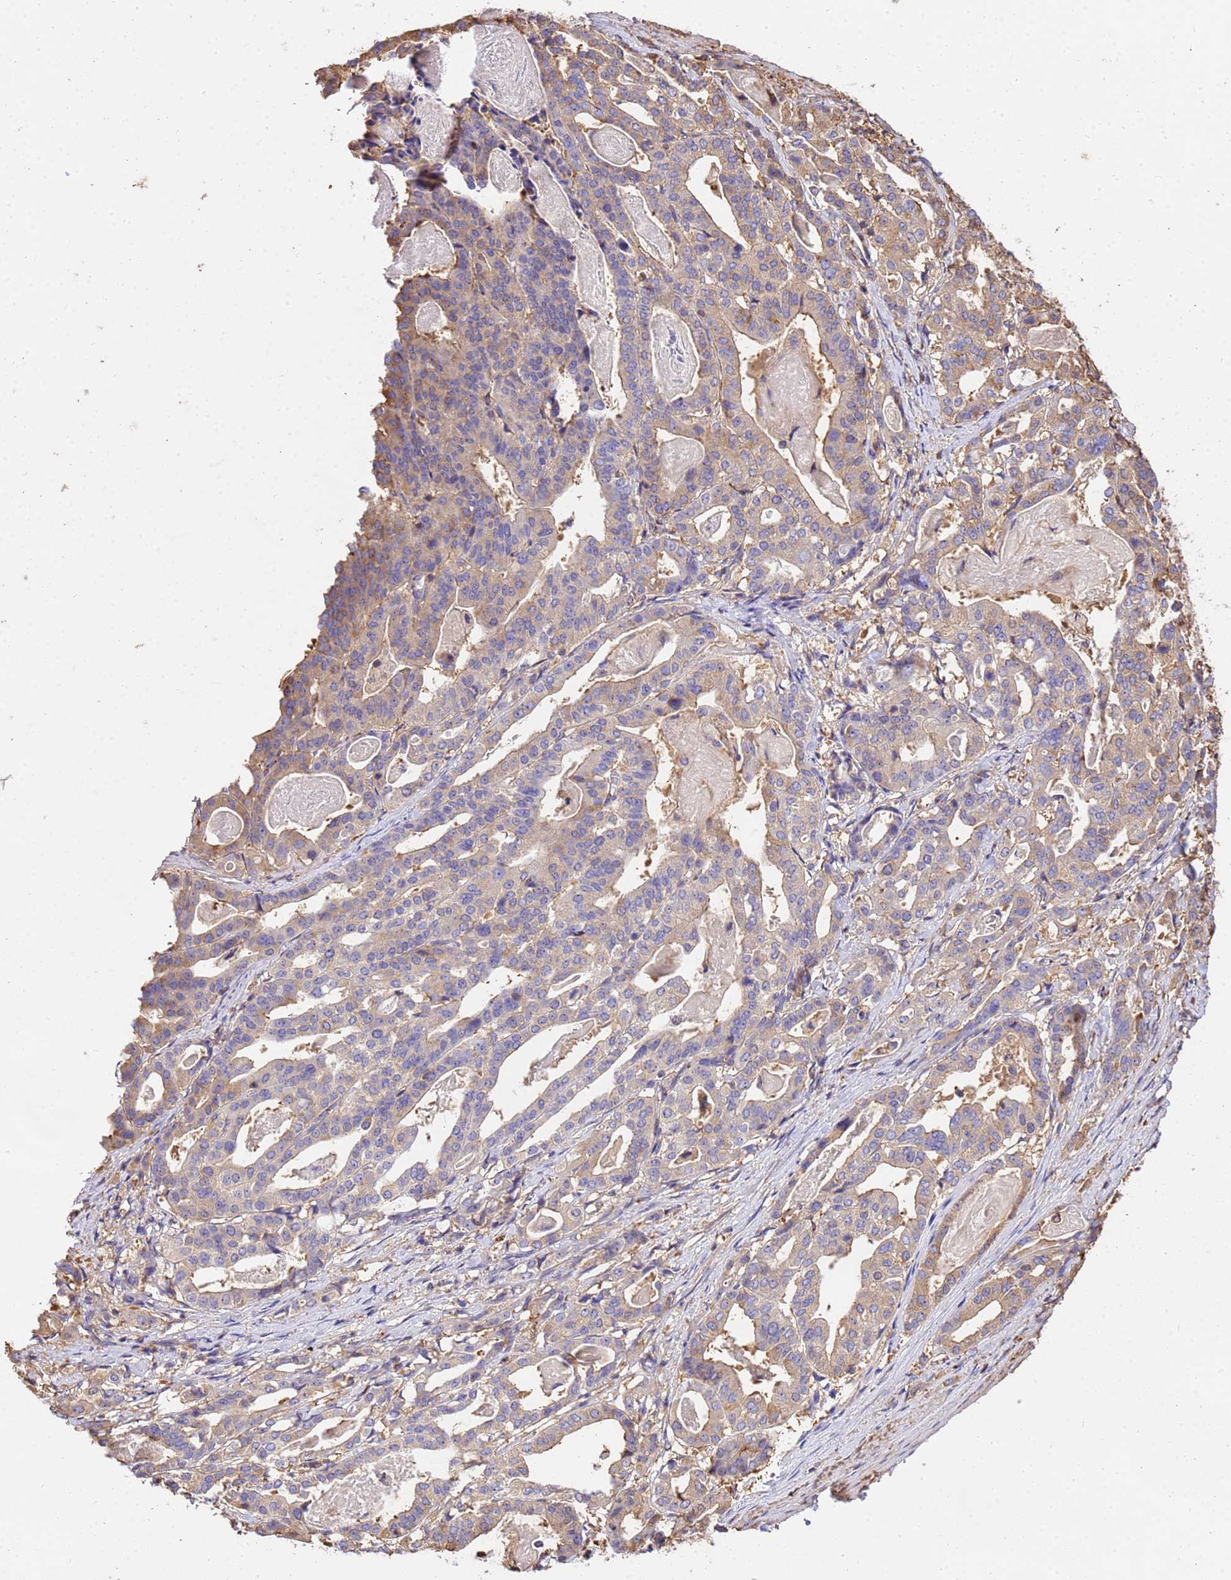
{"staining": {"intensity": "weak", "quantity": "25%-75%", "location": "cytoplasmic/membranous"}, "tissue": "stomach cancer", "cell_type": "Tumor cells", "image_type": "cancer", "snomed": [{"axis": "morphology", "description": "Adenocarcinoma, NOS"}, {"axis": "topography", "description": "Stomach"}], "caption": "Immunohistochemical staining of adenocarcinoma (stomach) exhibits low levels of weak cytoplasmic/membranous positivity in approximately 25%-75% of tumor cells.", "gene": "WDR64", "patient": {"sex": "male", "age": 48}}